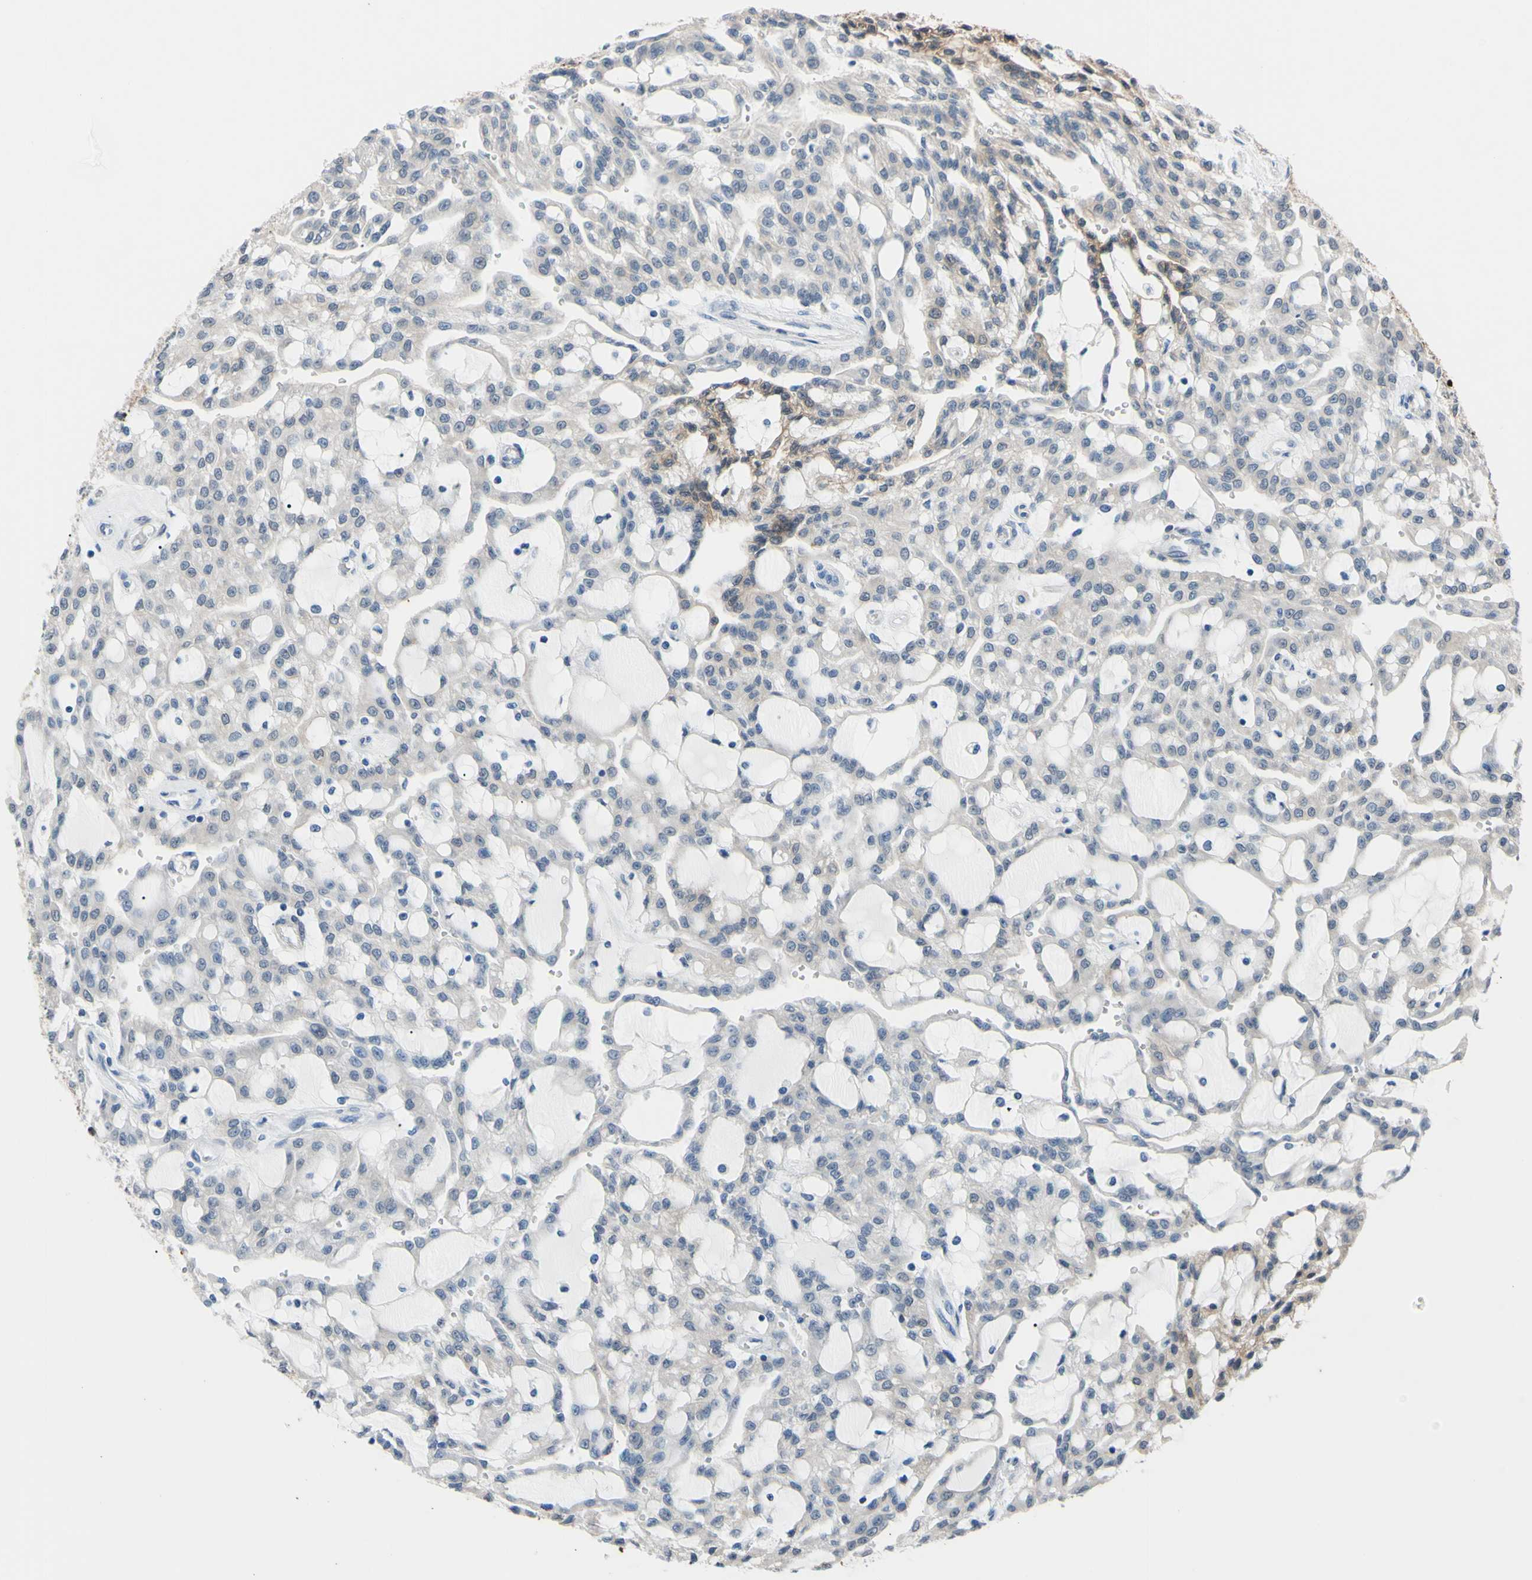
{"staining": {"intensity": "weak", "quantity": "25%-75%", "location": "cytoplasmic/membranous"}, "tissue": "renal cancer", "cell_type": "Tumor cells", "image_type": "cancer", "snomed": [{"axis": "morphology", "description": "Adenocarcinoma, NOS"}, {"axis": "topography", "description": "Kidney"}], "caption": "Immunohistochemistry of human adenocarcinoma (renal) reveals low levels of weak cytoplasmic/membranous expression in approximately 25%-75% of tumor cells.", "gene": "NOL3", "patient": {"sex": "male", "age": 63}}